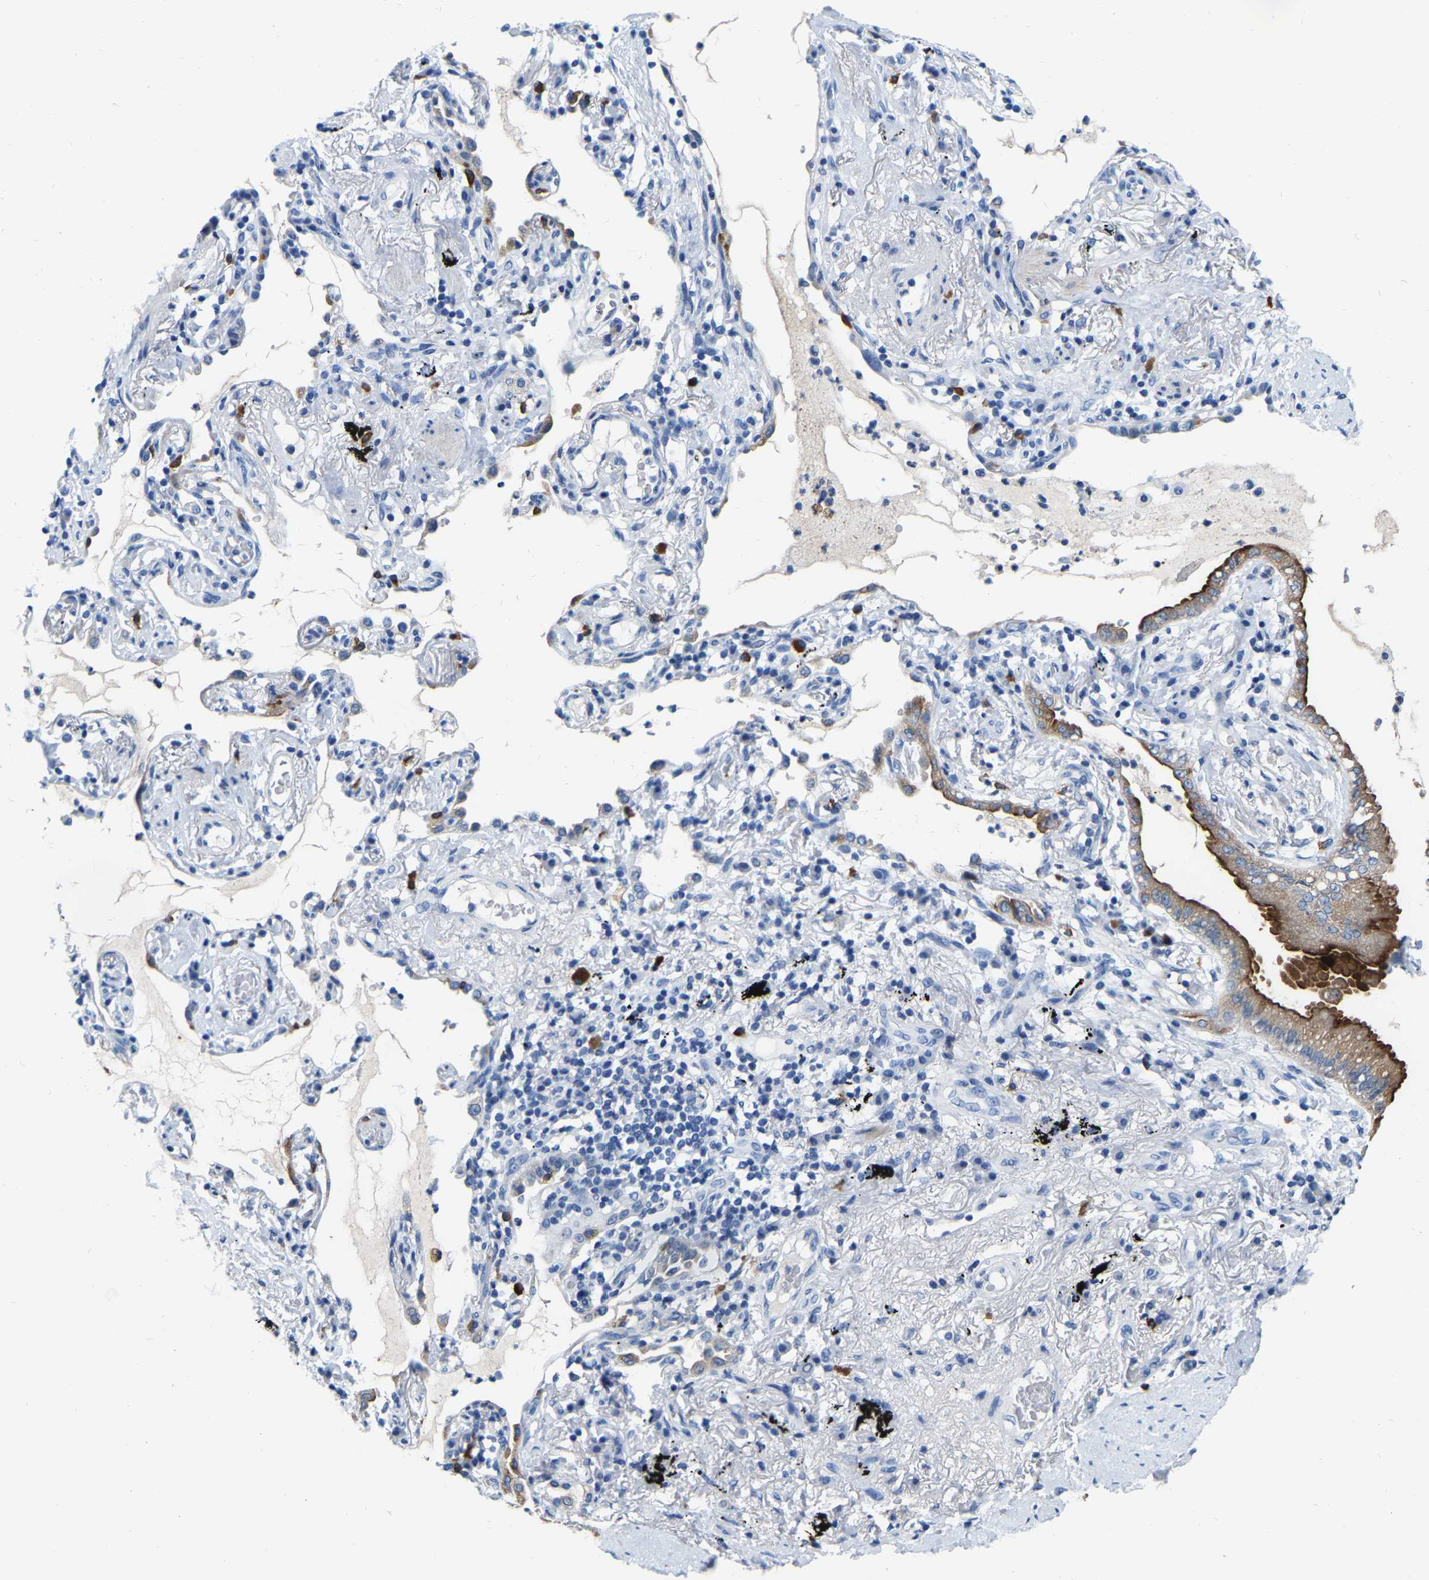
{"staining": {"intensity": "strong", "quantity": ">75%", "location": "cytoplasmic/membranous"}, "tissue": "lung cancer", "cell_type": "Tumor cells", "image_type": "cancer", "snomed": [{"axis": "morphology", "description": "Normal tissue, NOS"}, {"axis": "morphology", "description": "Adenocarcinoma, NOS"}, {"axis": "topography", "description": "Bronchus"}, {"axis": "topography", "description": "Lung"}], "caption": "Brown immunohistochemical staining in human lung cancer reveals strong cytoplasmic/membranous positivity in approximately >75% of tumor cells.", "gene": "RAB27B", "patient": {"sex": "female", "age": 70}}